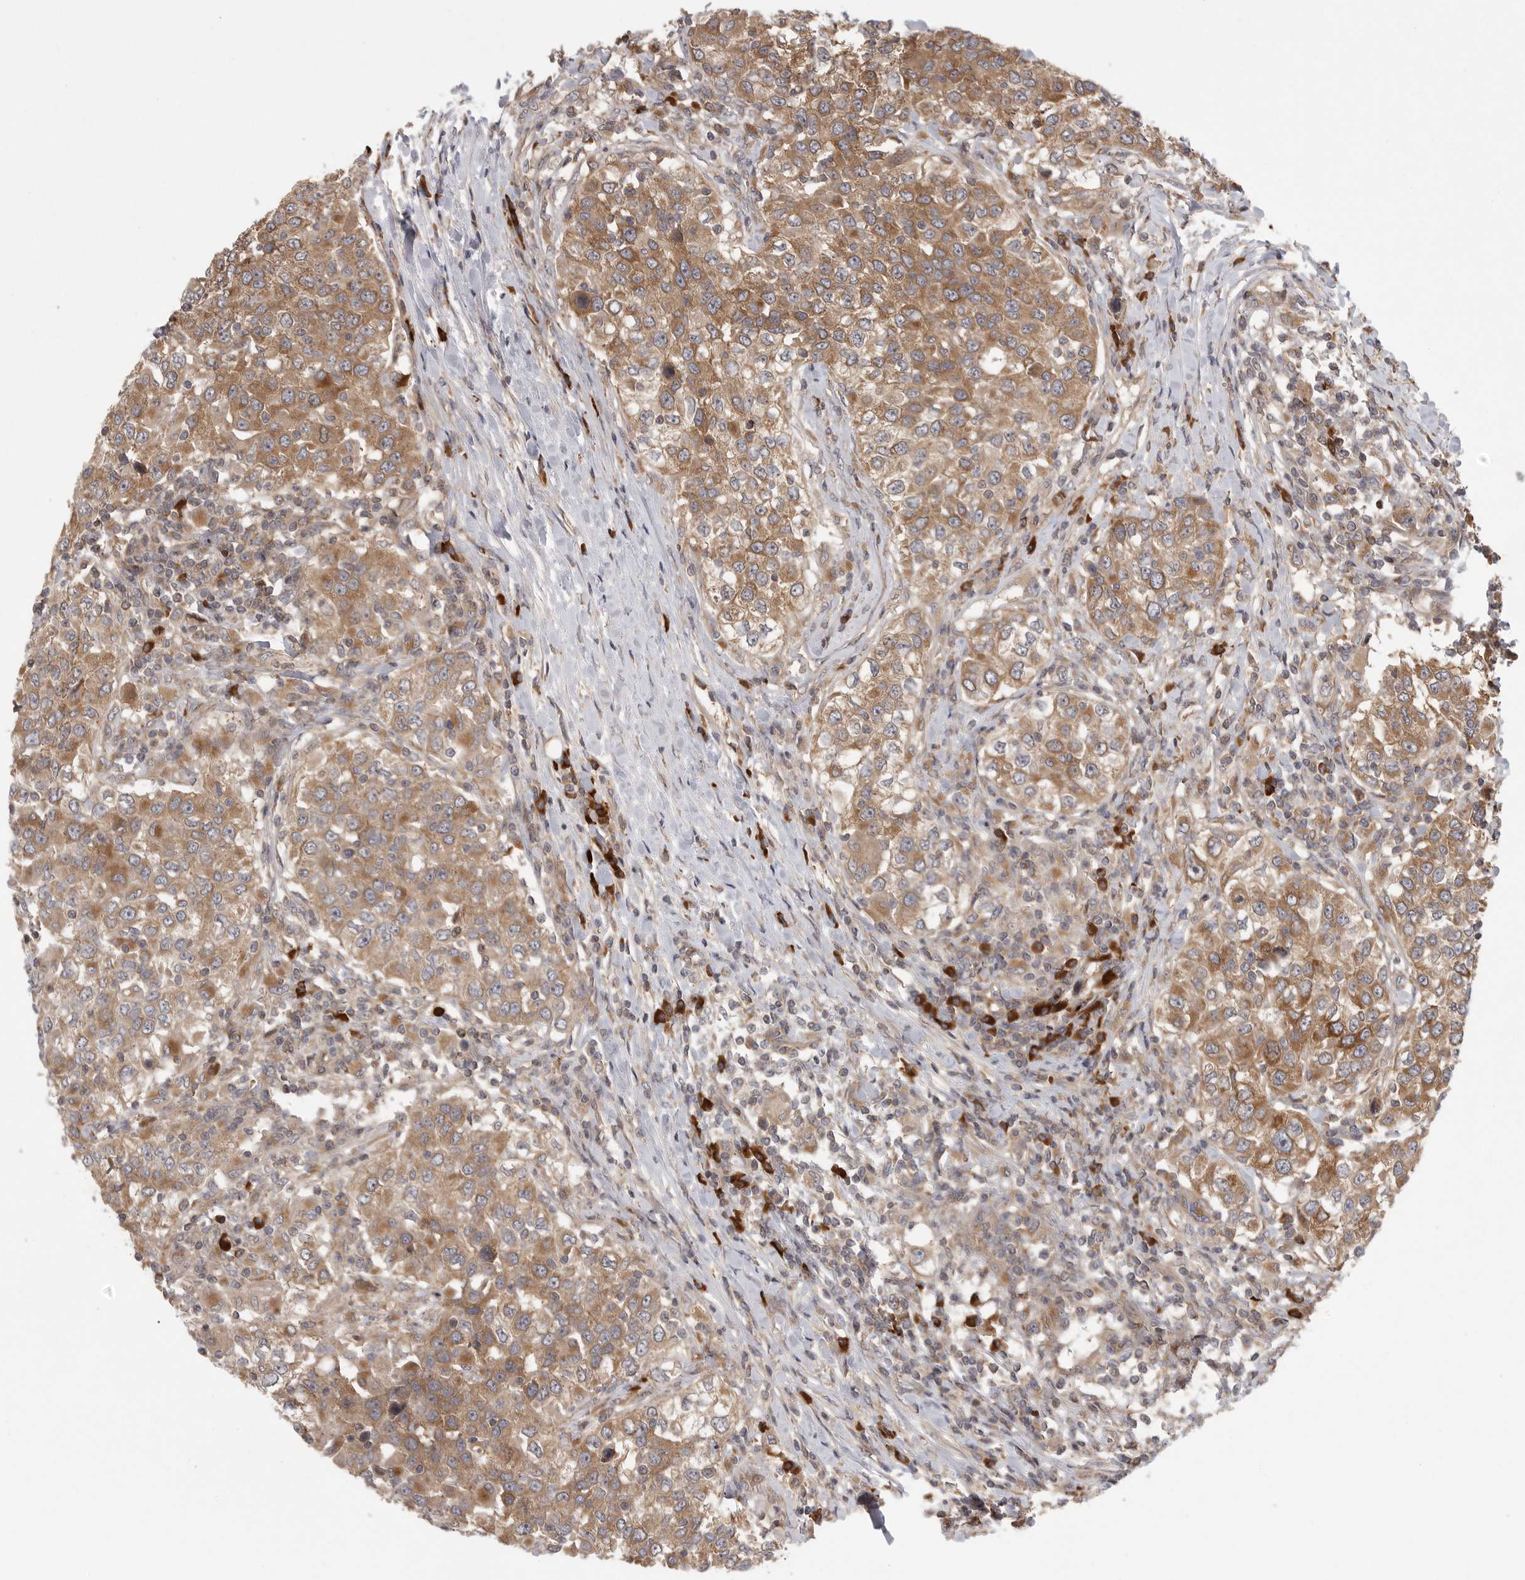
{"staining": {"intensity": "moderate", "quantity": ">75%", "location": "cytoplasmic/membranous"}, "tissue": "urothelial cancer", "cell_type": "Tumor cells", "image_type": "cancer", "snomed": [{"axis": "morphology", "description": "Urothelial carcinoma, High grade"}, {"axis": "topography", "description": "Urinary bladder"}], "caption": "Immunohistochemistry (DAB (3,3'-diaminobenzidine)) staining of human urothelial cancer exhibits moderate cytoplasmic/membranous protein staining in about >75% of tumor cells. The staining is performed using DAB brown chromogen to label protein expression. The nuclei are counter-stained blue using hematoxylin.", "gene": "OXR1", "patient": {"sex": "female", "age": 80}}